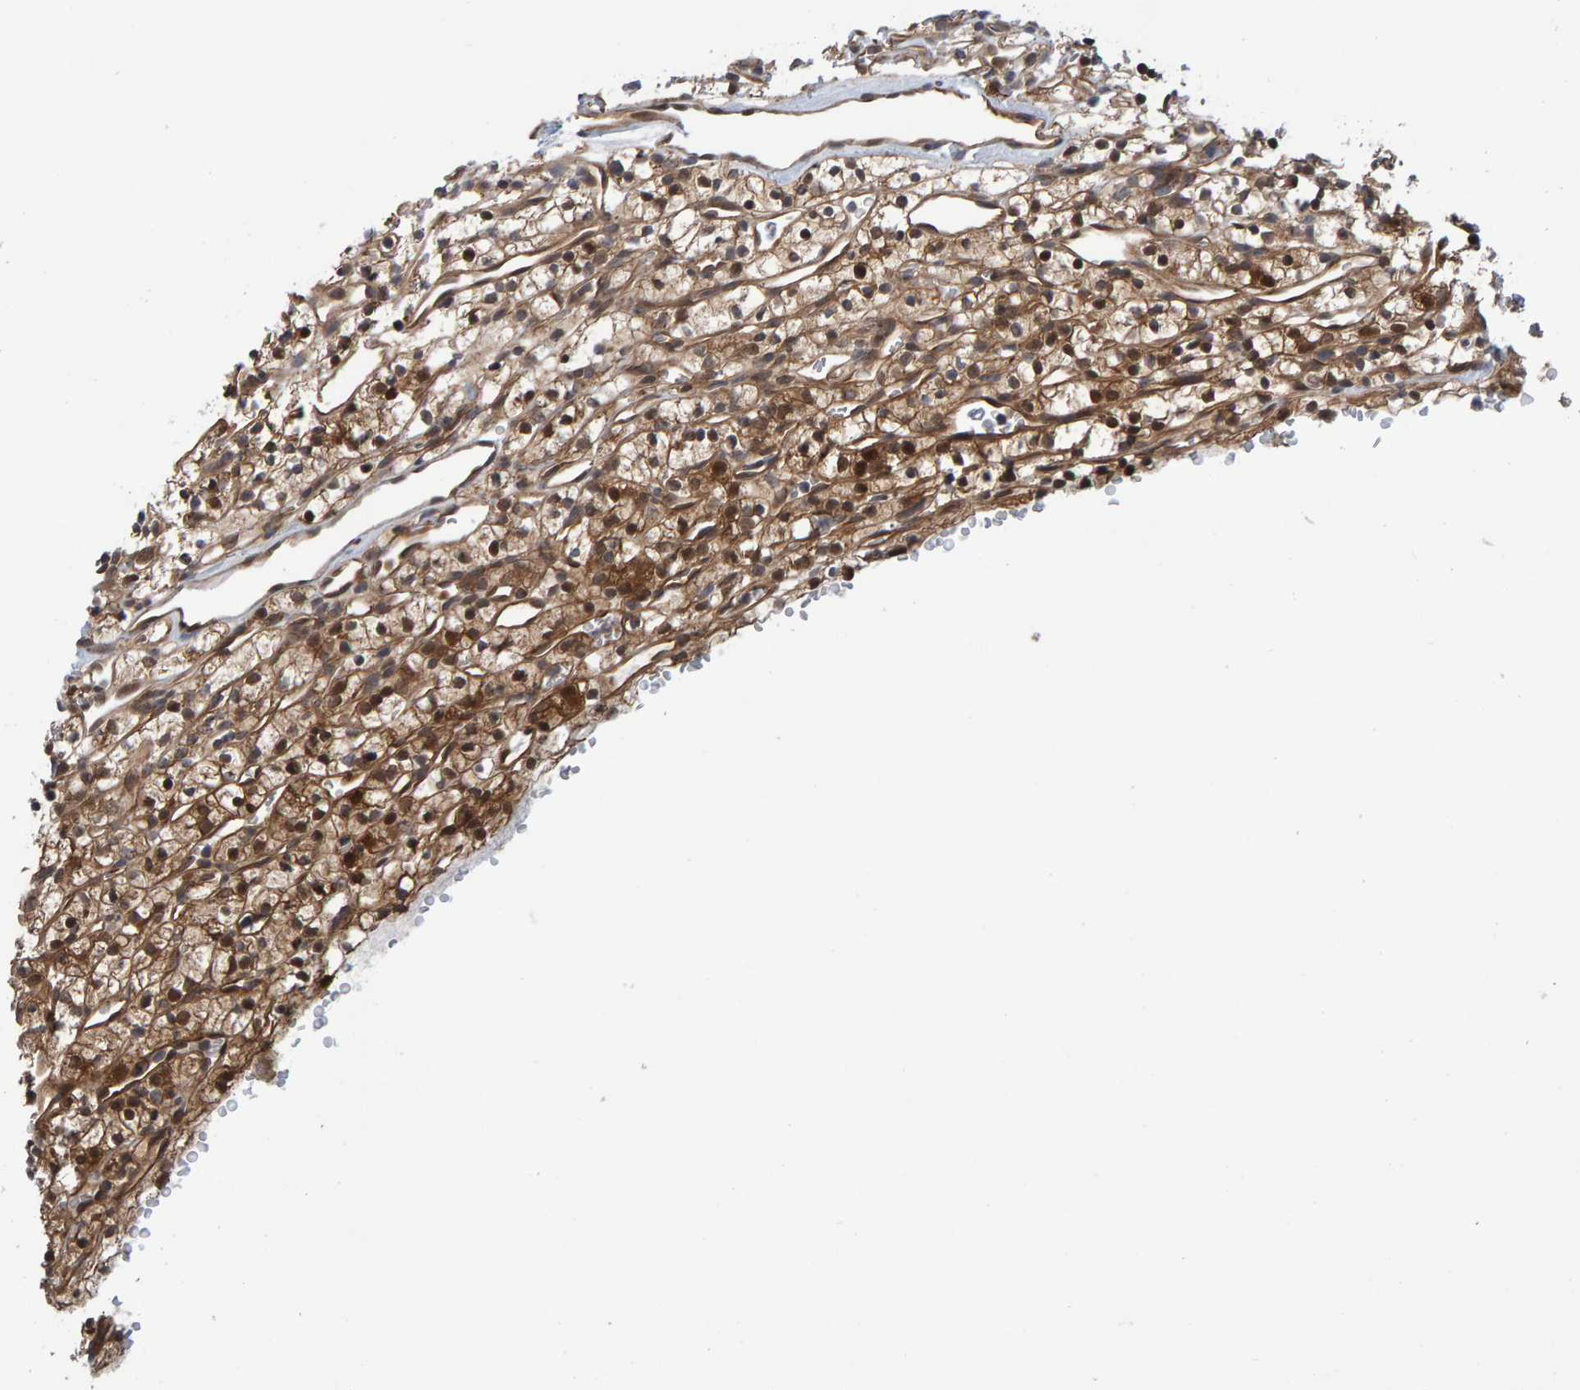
{"staining": {"intensity": "moderate", "quantity": ">75%", "location": "cytoplasmic/membranous"}, "tissue": "renal cancer", "cell_type": "Tumor cells", "image_type": "cancer", "snomed": [{"axis": "morphology", "description": "Adenocarcinoma, NOS"}, {"axis": "topography", "description": "Kidney"}], "caption": "Immunohistochemistry of human adenocarcinoma (renal) reveals medium levels of moderate cytoplasmic/membranous positivity in approximately >75% of tumor cells.", "gene": "SCRN2", "patient": {"sex": "female", "age": 57}}